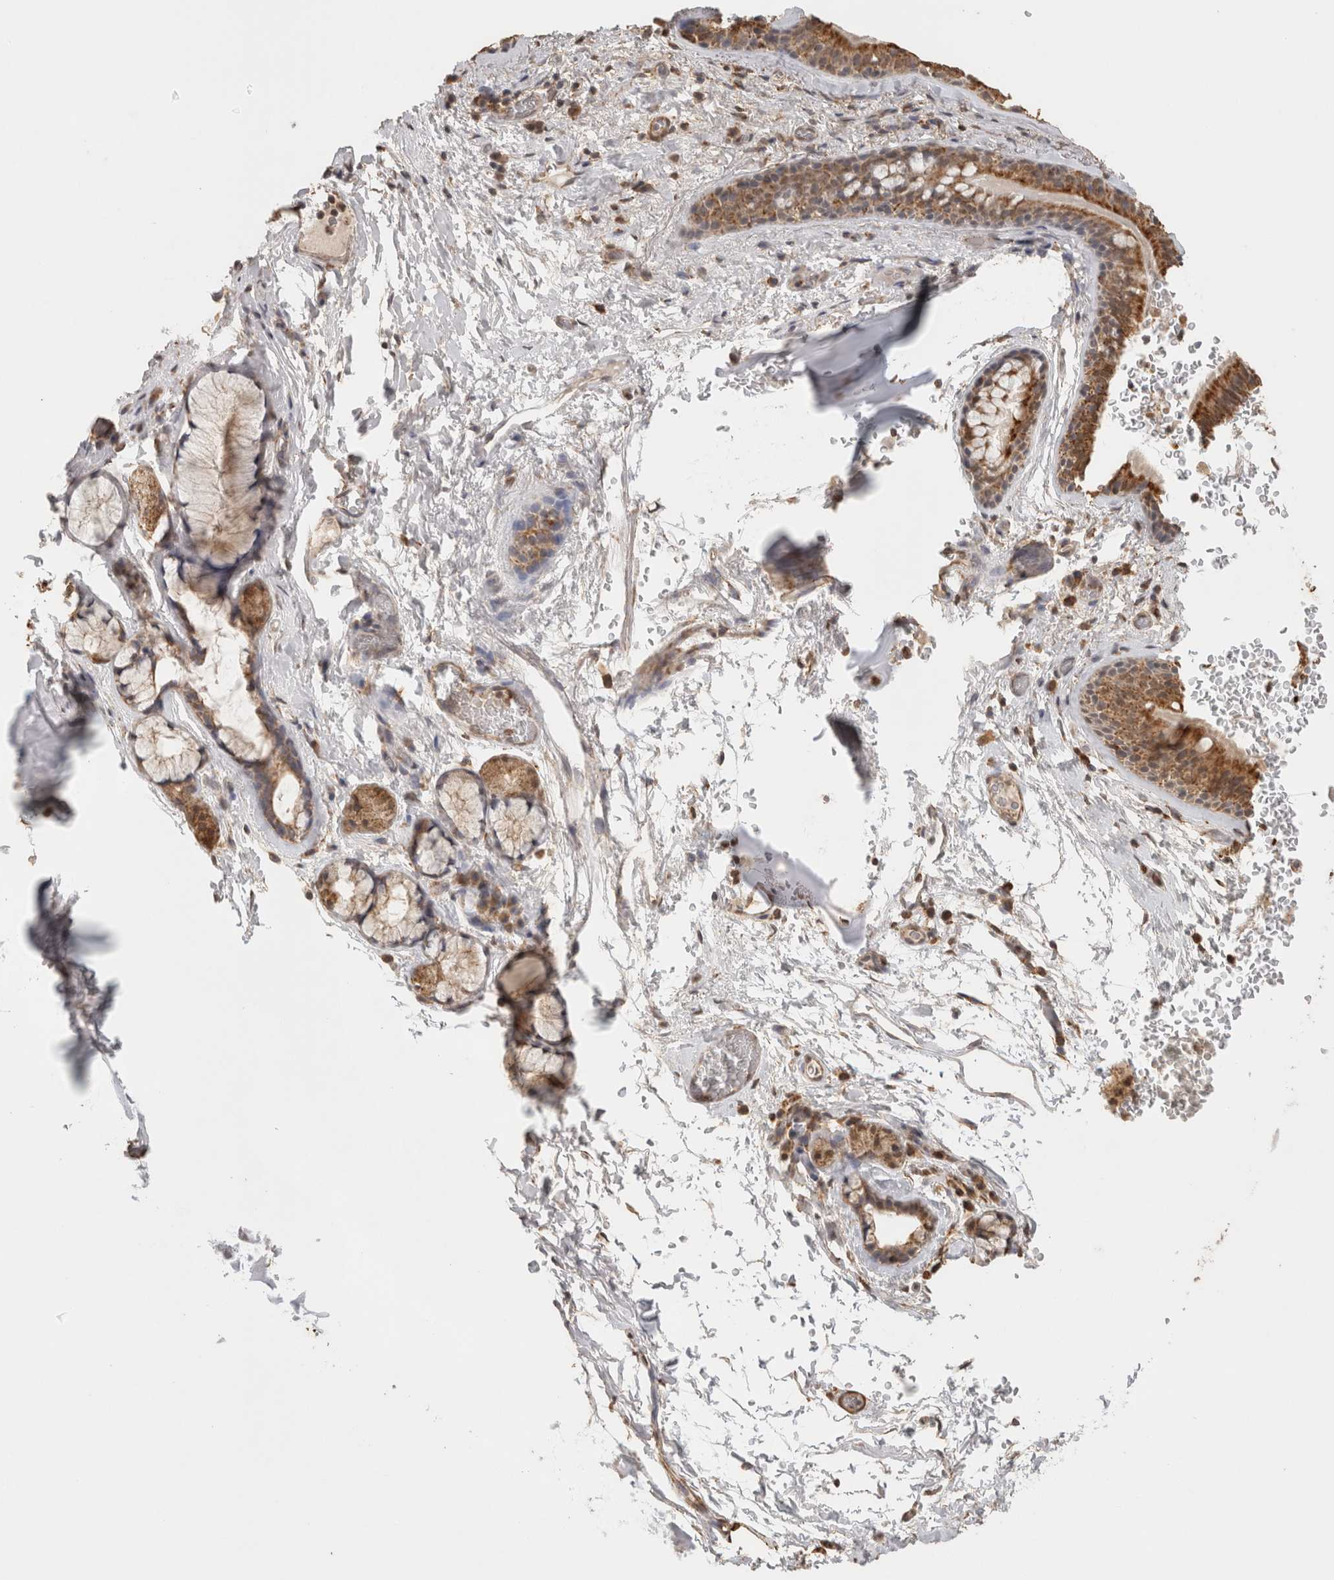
{"staining": {"intensity": "moderate", "quantity": ">75%", "location": "cytoplasmic/membranous"}, "tissue": "bronchus", "cell_type": "Respiratory epithelial cells", "image_type": "normal", "snomed": [{"axis": "morphology", "description": "Normal tissue, NOS"}, {"axis": "topography", "description": "Cartilage tissue"}], "caption": "About >75% of respiratory epithelial cells in normal bronchus reveal moderate cytoplasmic/membranous protein expression as visualized by brown immunohistochemical staining.", "gene": "BNIP3L", "patient": {"sex": "female", "age": 63}}